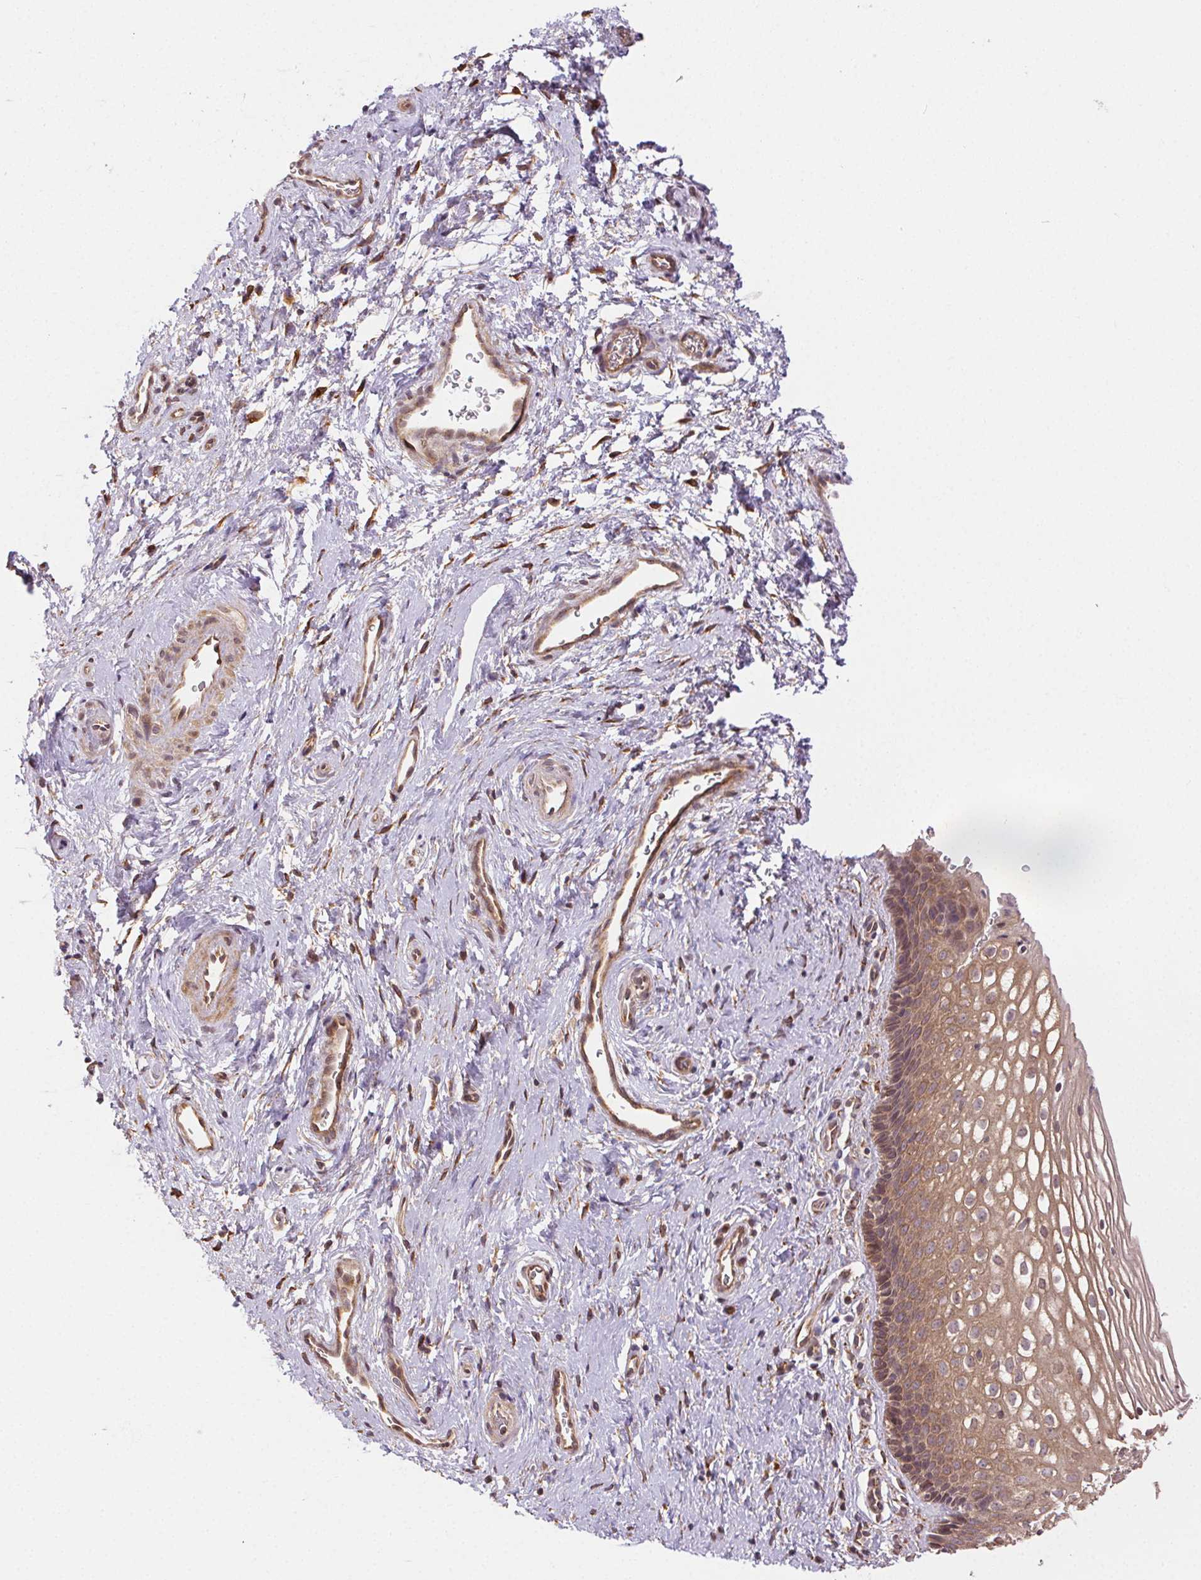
{"staining": {"intensity": "moderate", "quantity": ">75%", "location": "cytoplasmic/membranous"}, "tissue": "cervix", "cell_type": "Glandular cells", "image_type": "normal", "snomed": [{"axis": "morphology", "description": "Normal tissue, NOS"}, {"axis": "topography", "description": "Cervix"}], "caption": "Normal cervix was stained to show a protein in brown. There is medium levels of moderate cytoplasmic/membranous expression in about >75% of glandular cells.", "gene": "KLHL15", "patient": {"sex": "female", "age": 34}}